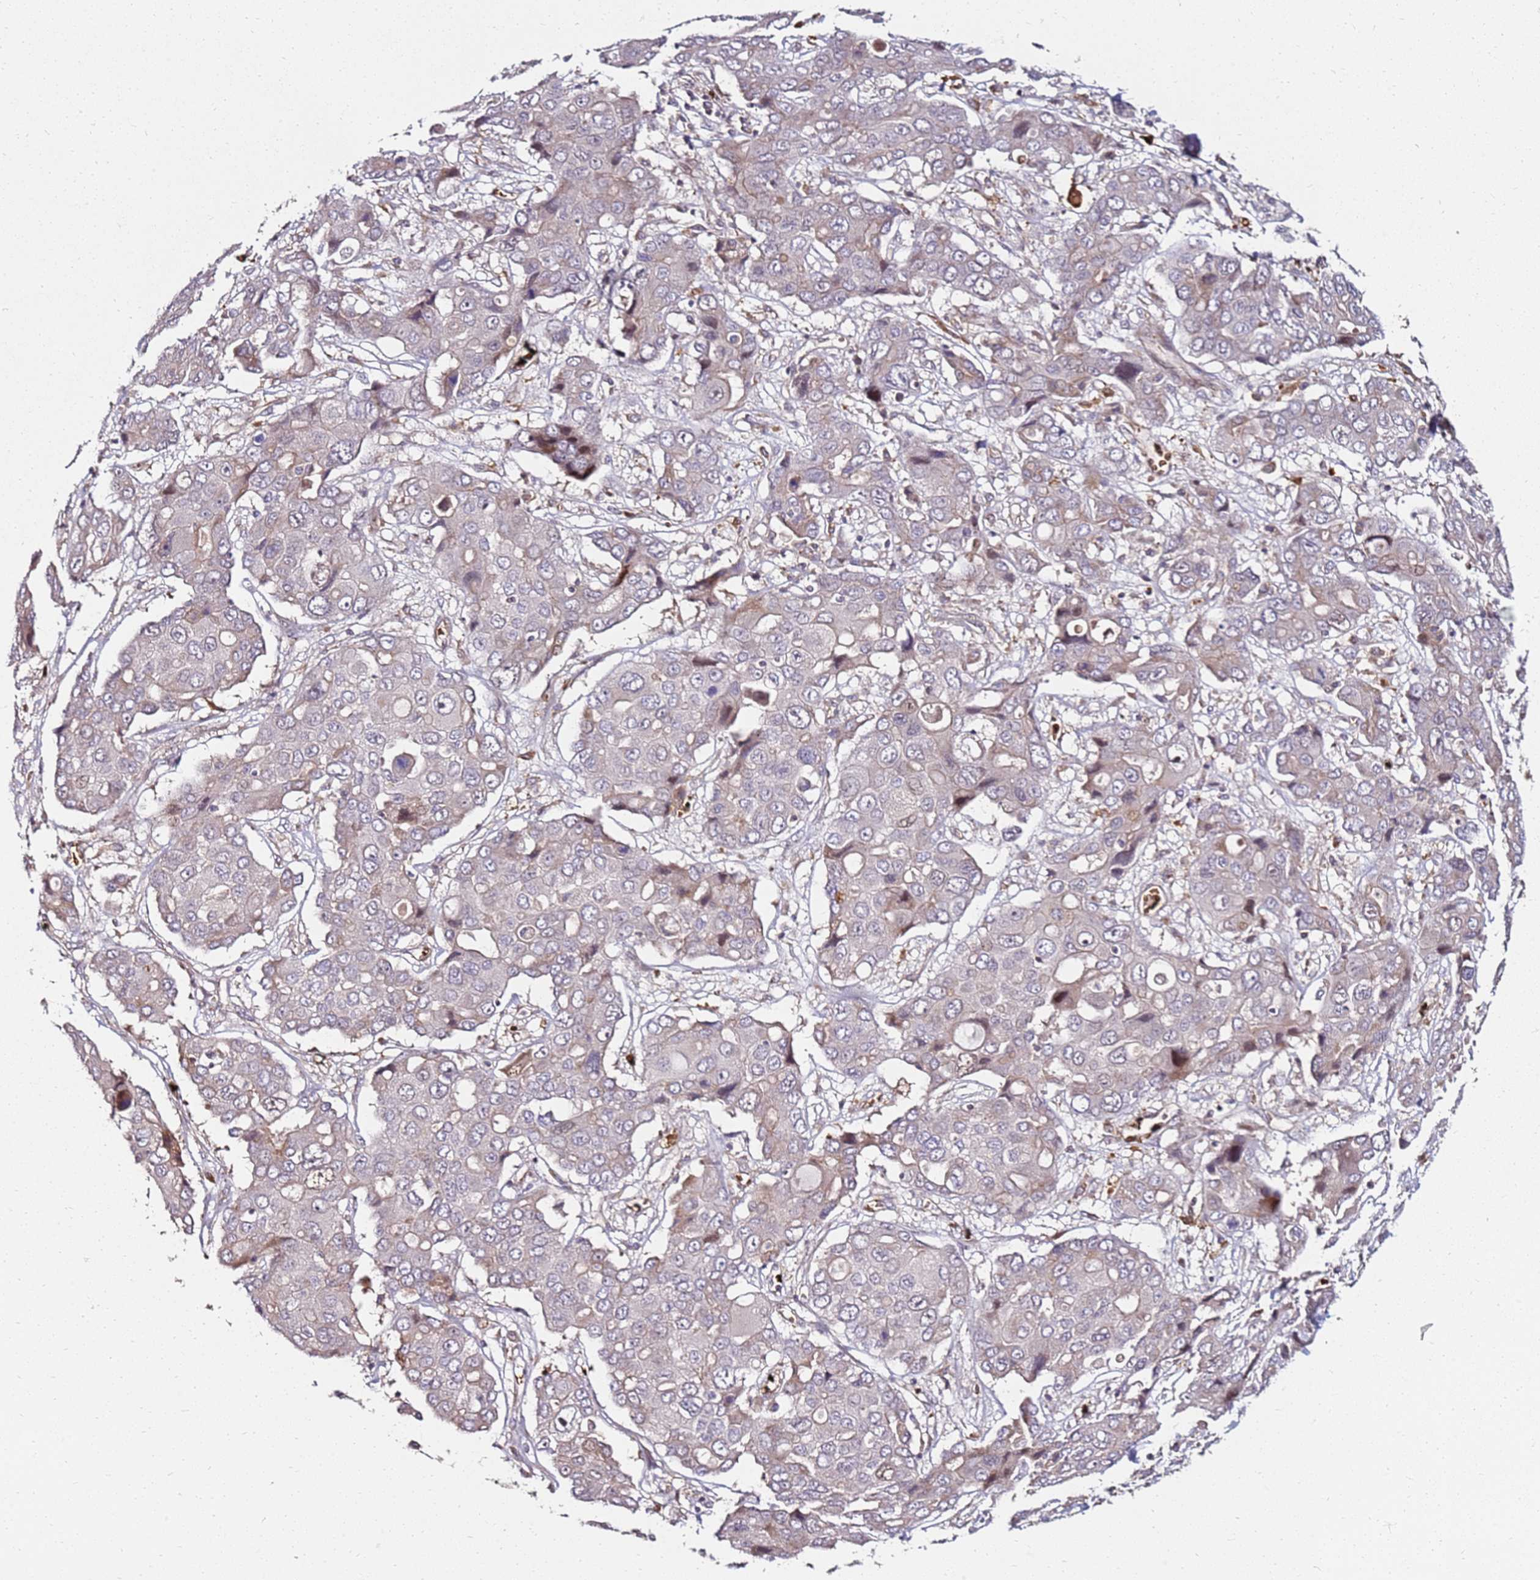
{"staining": {"intensity": "weak", "quantity": "<25%", "location": "cytoplasmic/membranous"}, "tissue": "liver cancer", "cell_type": "Tumor cells", "image_type": "cancer", "snomed": [{"axis": "morphology", "description": "Cholangiocarcinoma"}, {"axis": "topography", "description": "Liver"}], "caption": "Immunohistochemistry photomicrograph of neoplastic tissue: liver cancer (cholangiocarcinoma) stained with DAB shows no significant protein staining in tumor cells.", "gene": "RNF11", "patient": {"sex": "male", "age": 67}}